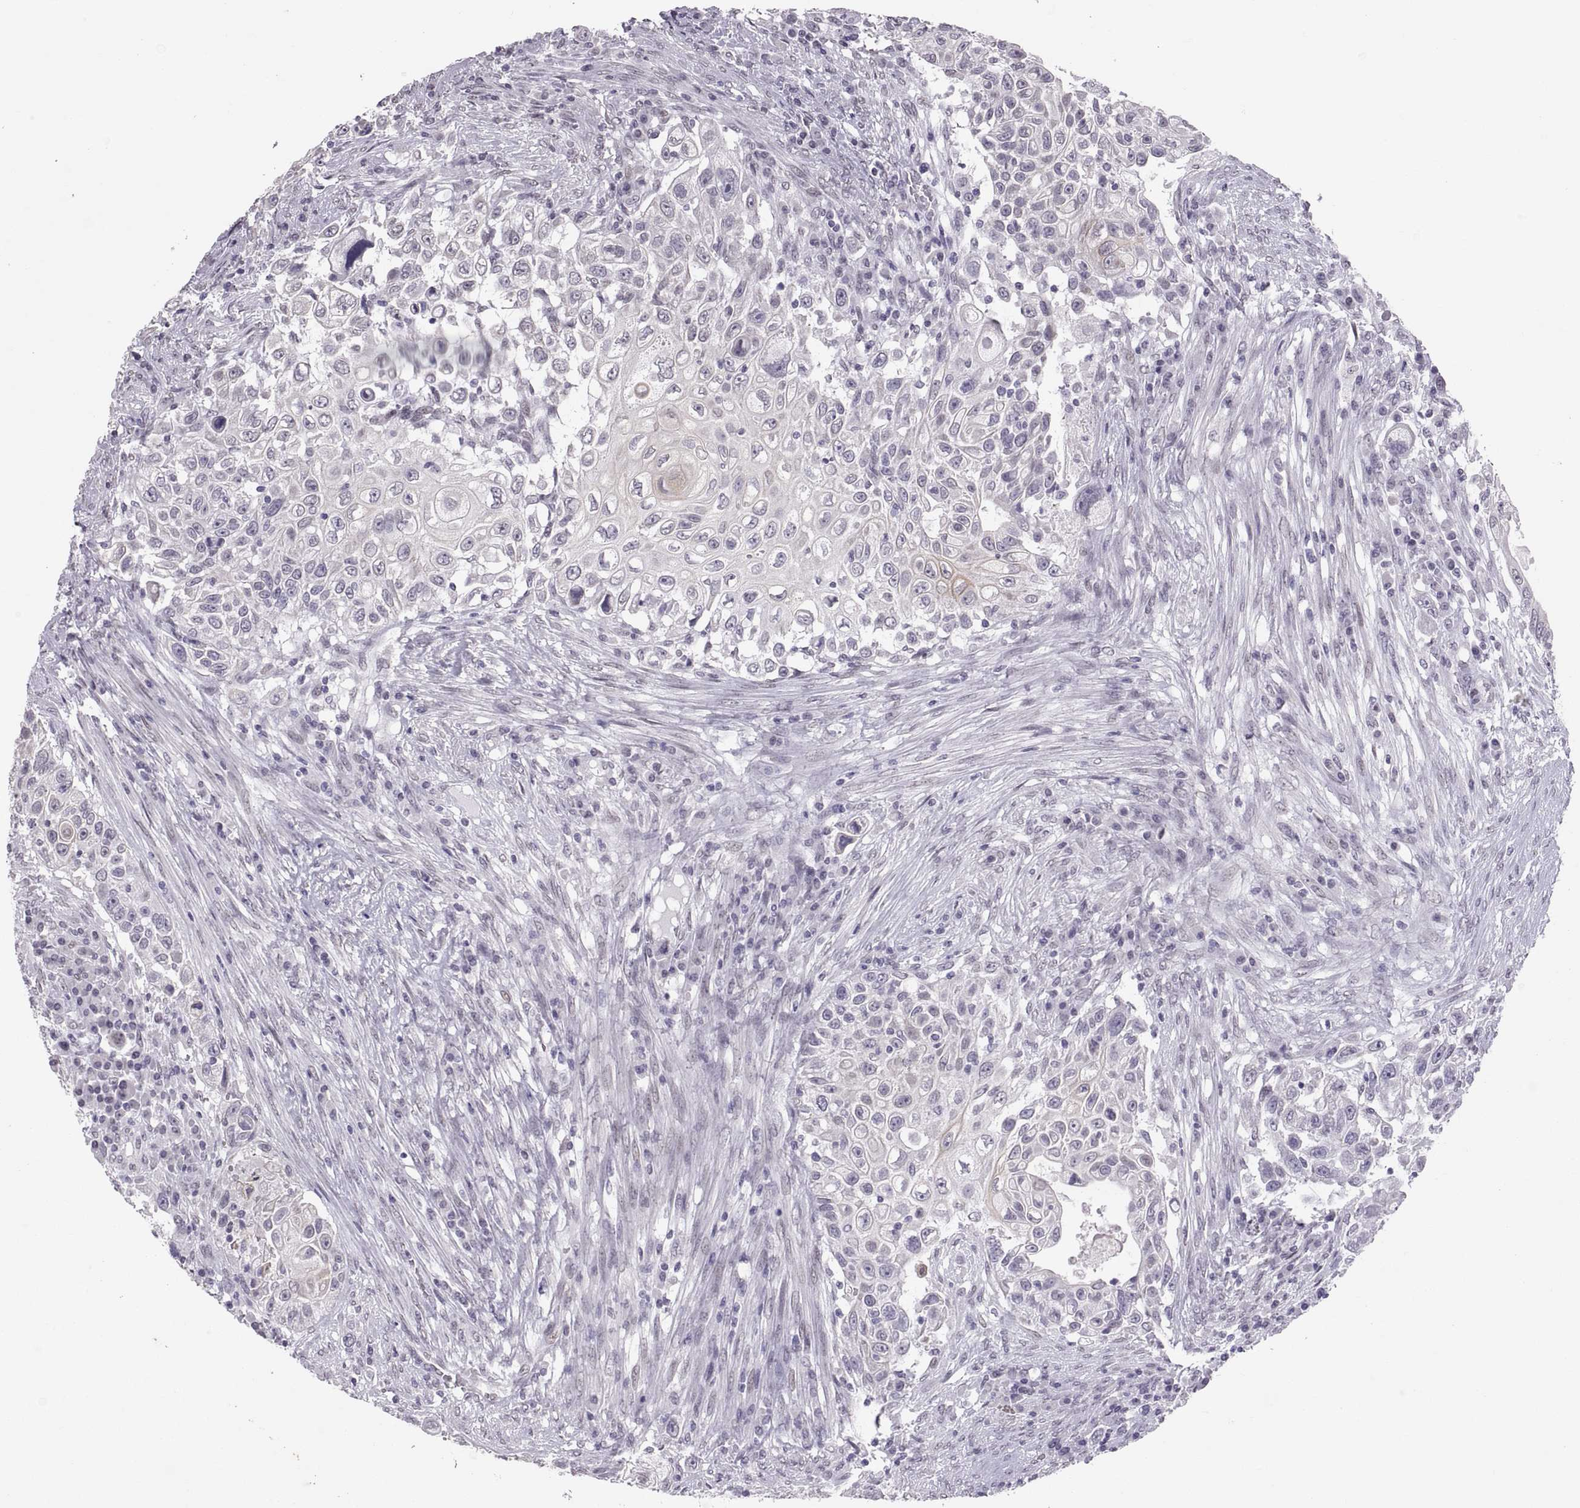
{"staining": {"intensity": "negative", "quantity": "none", "location": "none"}, "tissue": "urothelial cancer", "cell_type": "Tumor cells", "image_type": "cancer", "snomed": [{"axis": "morphology", "description": "Urothelial carcinoma, High grade"}, {"axis": "topography", "description": "Urinary bladder"}], "caption": "Image shows no protein staining in tumor cells of urothelial carcinoma (high-grade) tissue. (DAB (3,3'-diaminobenzidine) immunohistochemistry (IHC) with hematoxylin counter stain).", "gene": "KRT77", "patient": {"sex": "female", "age": 56}}